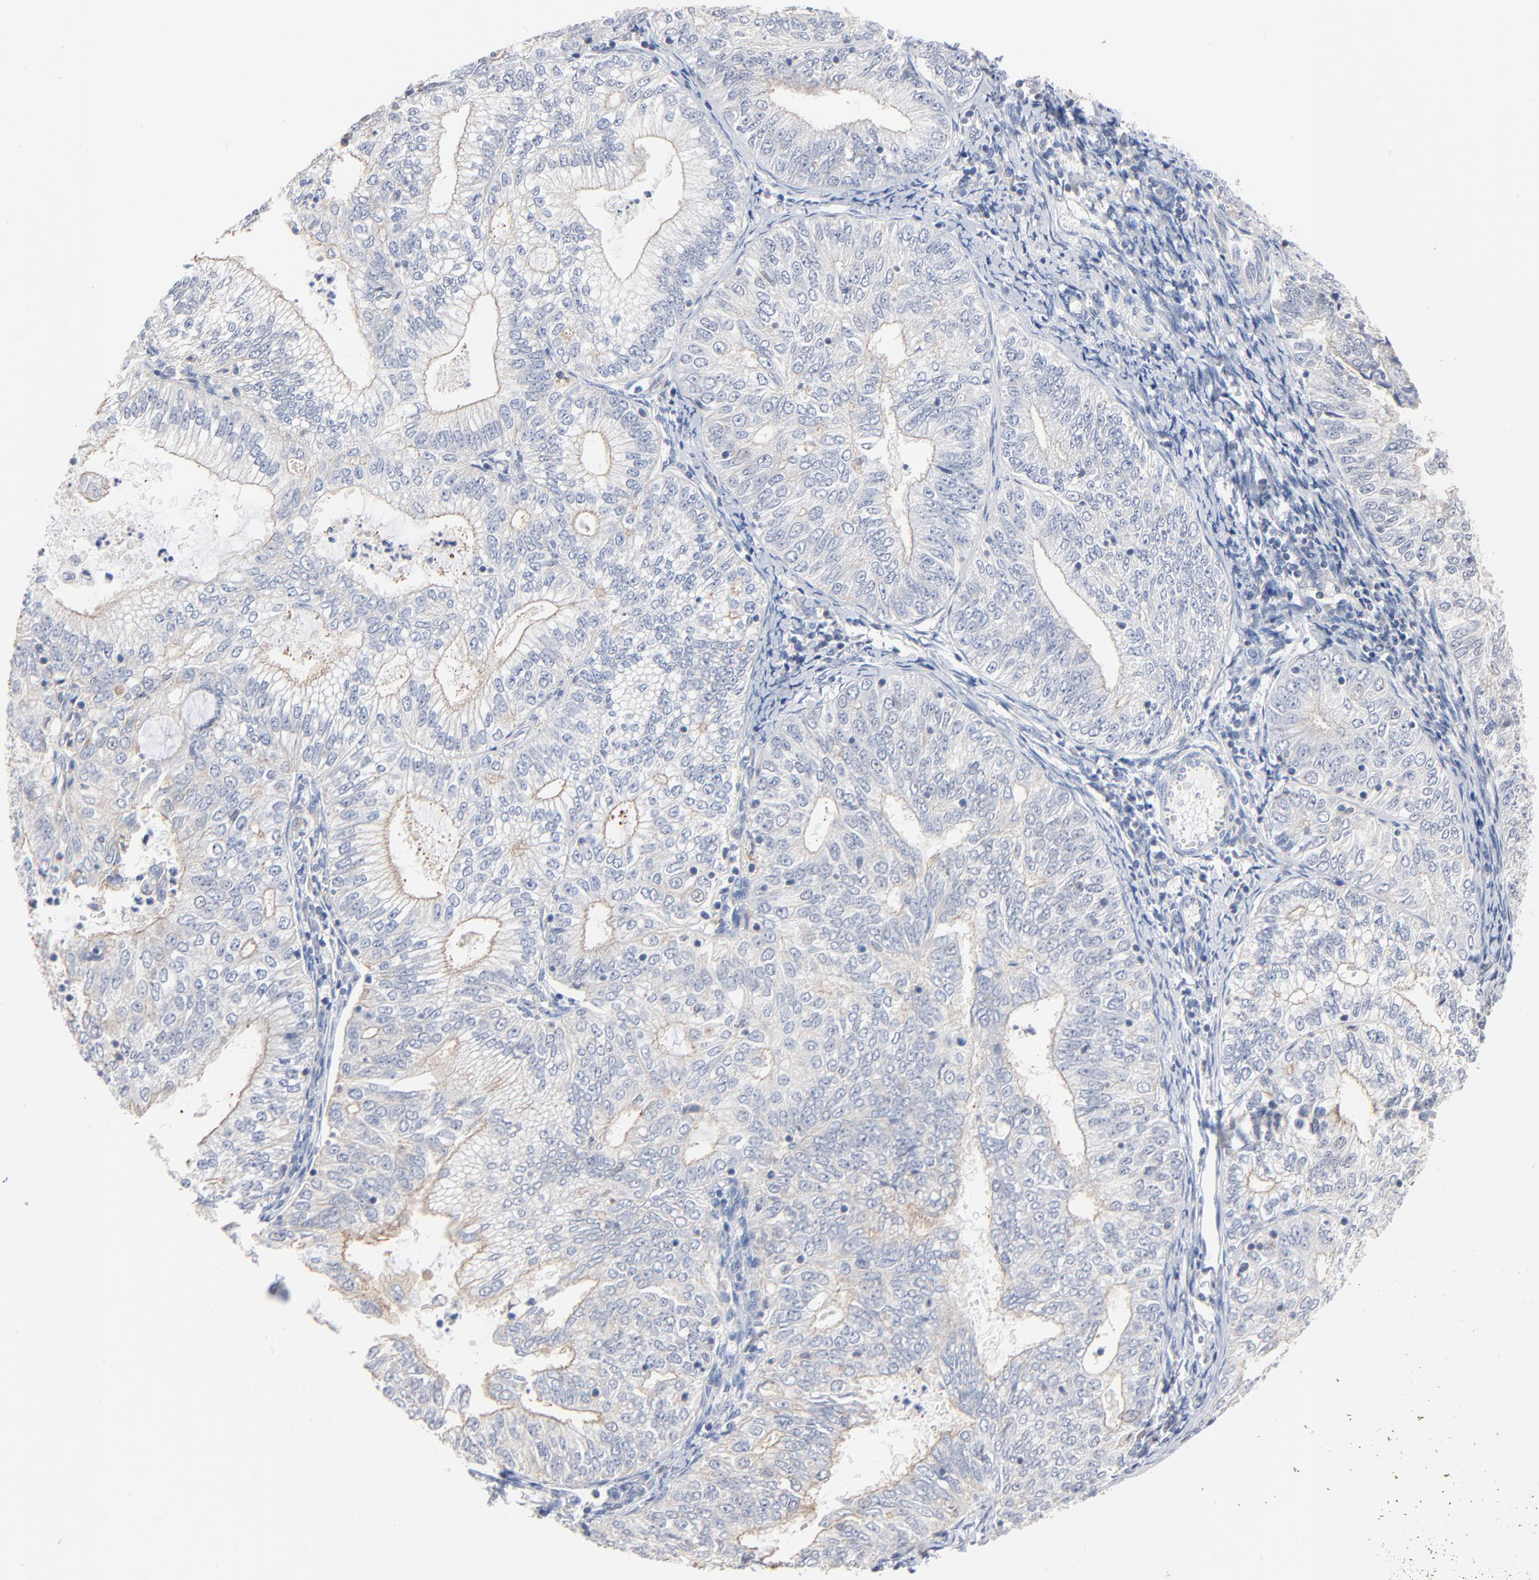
{"staining": {"intensity": "negative", "quantity": "none", "location": "none"}, "tissue": "endometrial cancer", "cell_type": "Tumor cells", "image_type": "cancer", "snomed": [{"axis": "morphology", "description": "Adenocarcinoma, NOS"}, {"axis": "topography", "description": "Endometrium"}], "caption": "The immunohistochemistry histopathology image has no significant staining in tumor cells of endometrial adenocarcinoma tissue. (Brightfield microscopy of DAB immunohistochemistry at high magnification).", "gene": "ARHGEF6", "patient": {"sex": "female", "age": 69}}